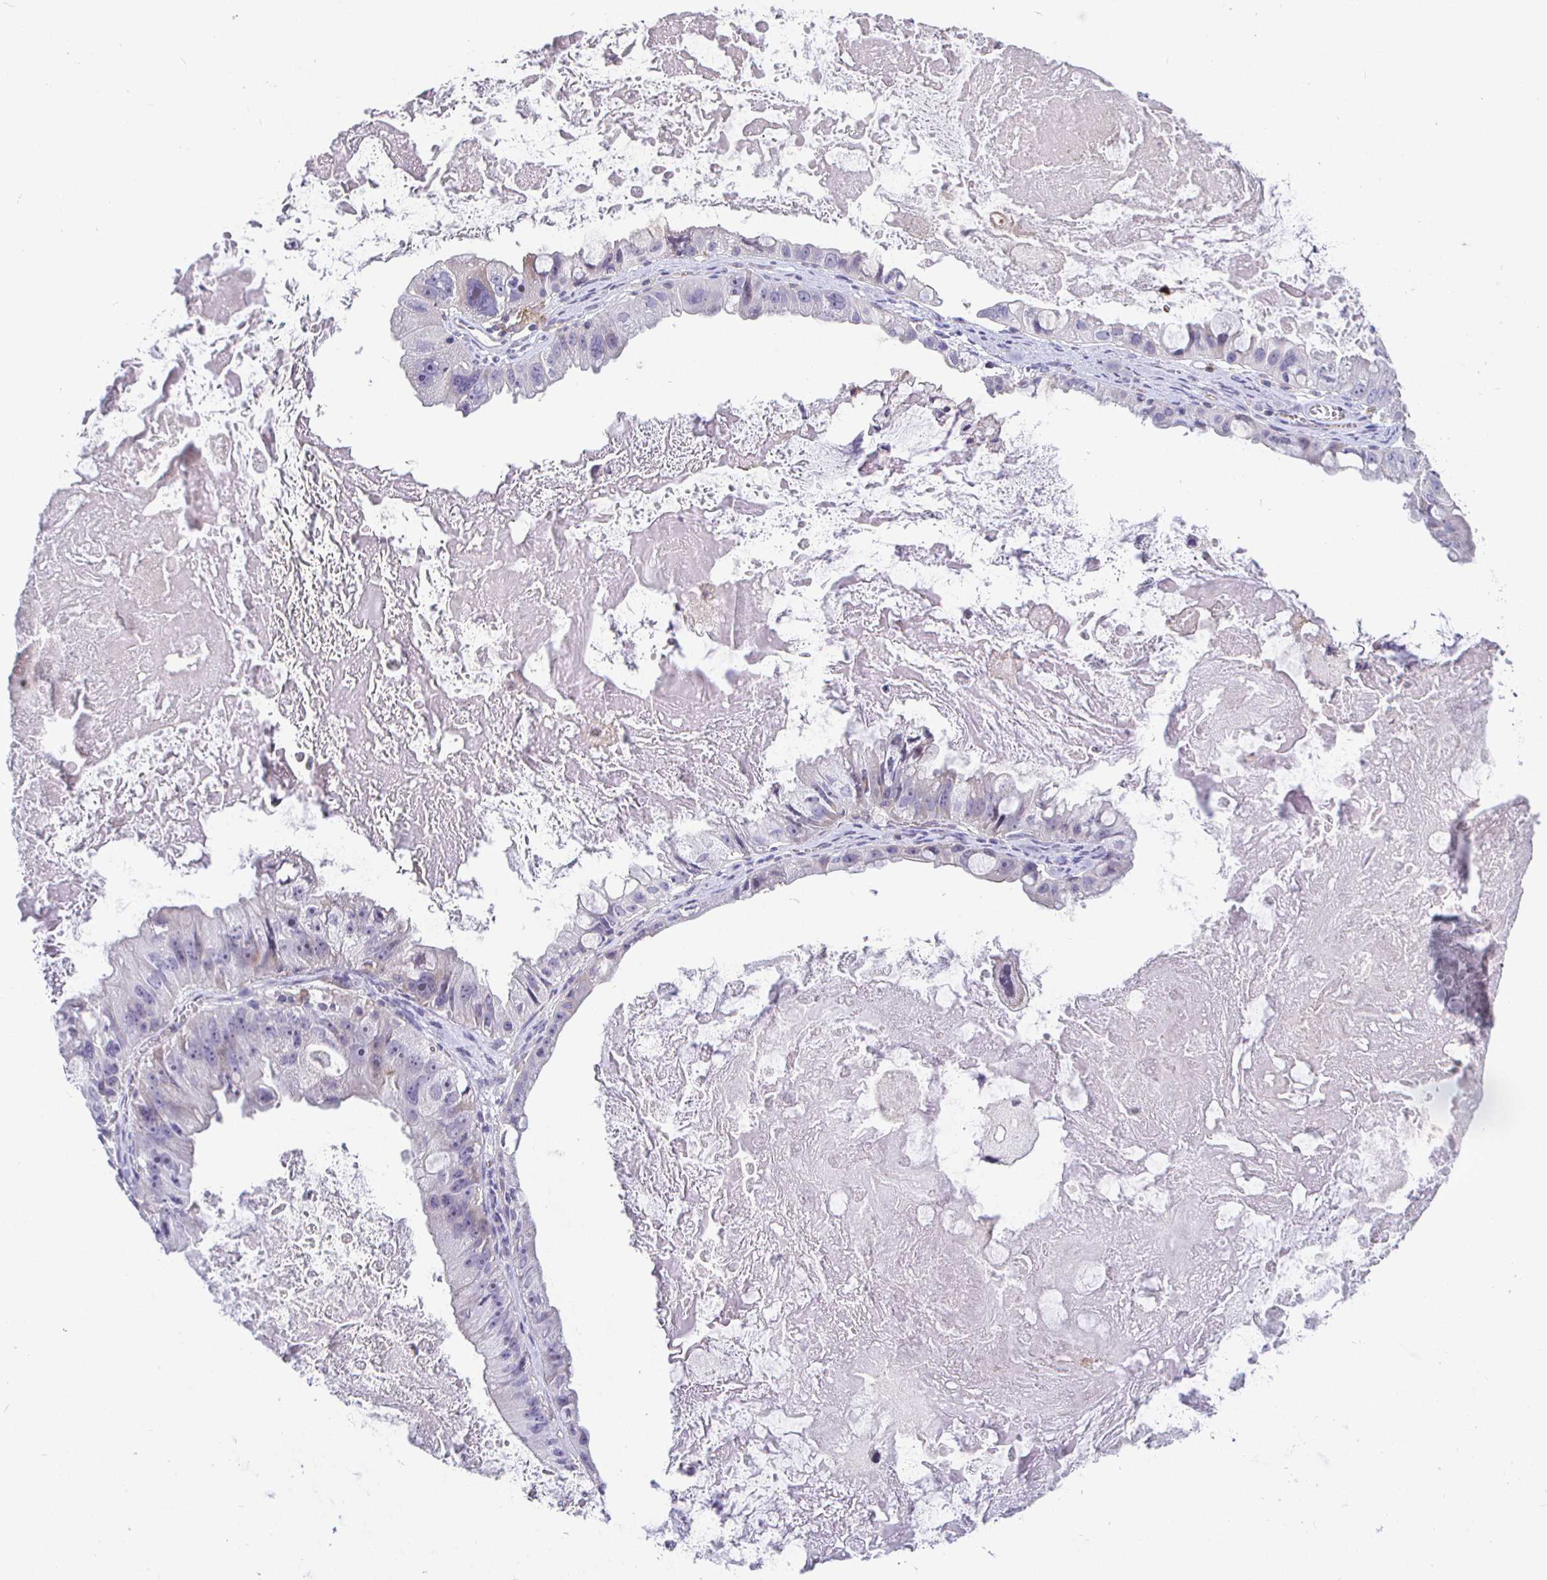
{"staining": {"intensity": "negative", "quantity": "none", "location": "none"}, "tissue": "ovarian cancer", "cell_type": "Tumor cells", "image_type": "cancer", "snomed": [{"axis": "morphology", "description": "Cystadenocarcinoma, mucinous, NOS"}, {"axis": "topography", "description": "Ovary"}], "caption": "IHC histopathology image of neoplastic tissue: ovarian mucinous cystadenocarcinoma stained with DAB (3,3'-diaminobenzidine) exhibits no significant protein positivity in tumor cells.", "gene": "SIRPA", "patient": {"sex": "female", "age": 61}}